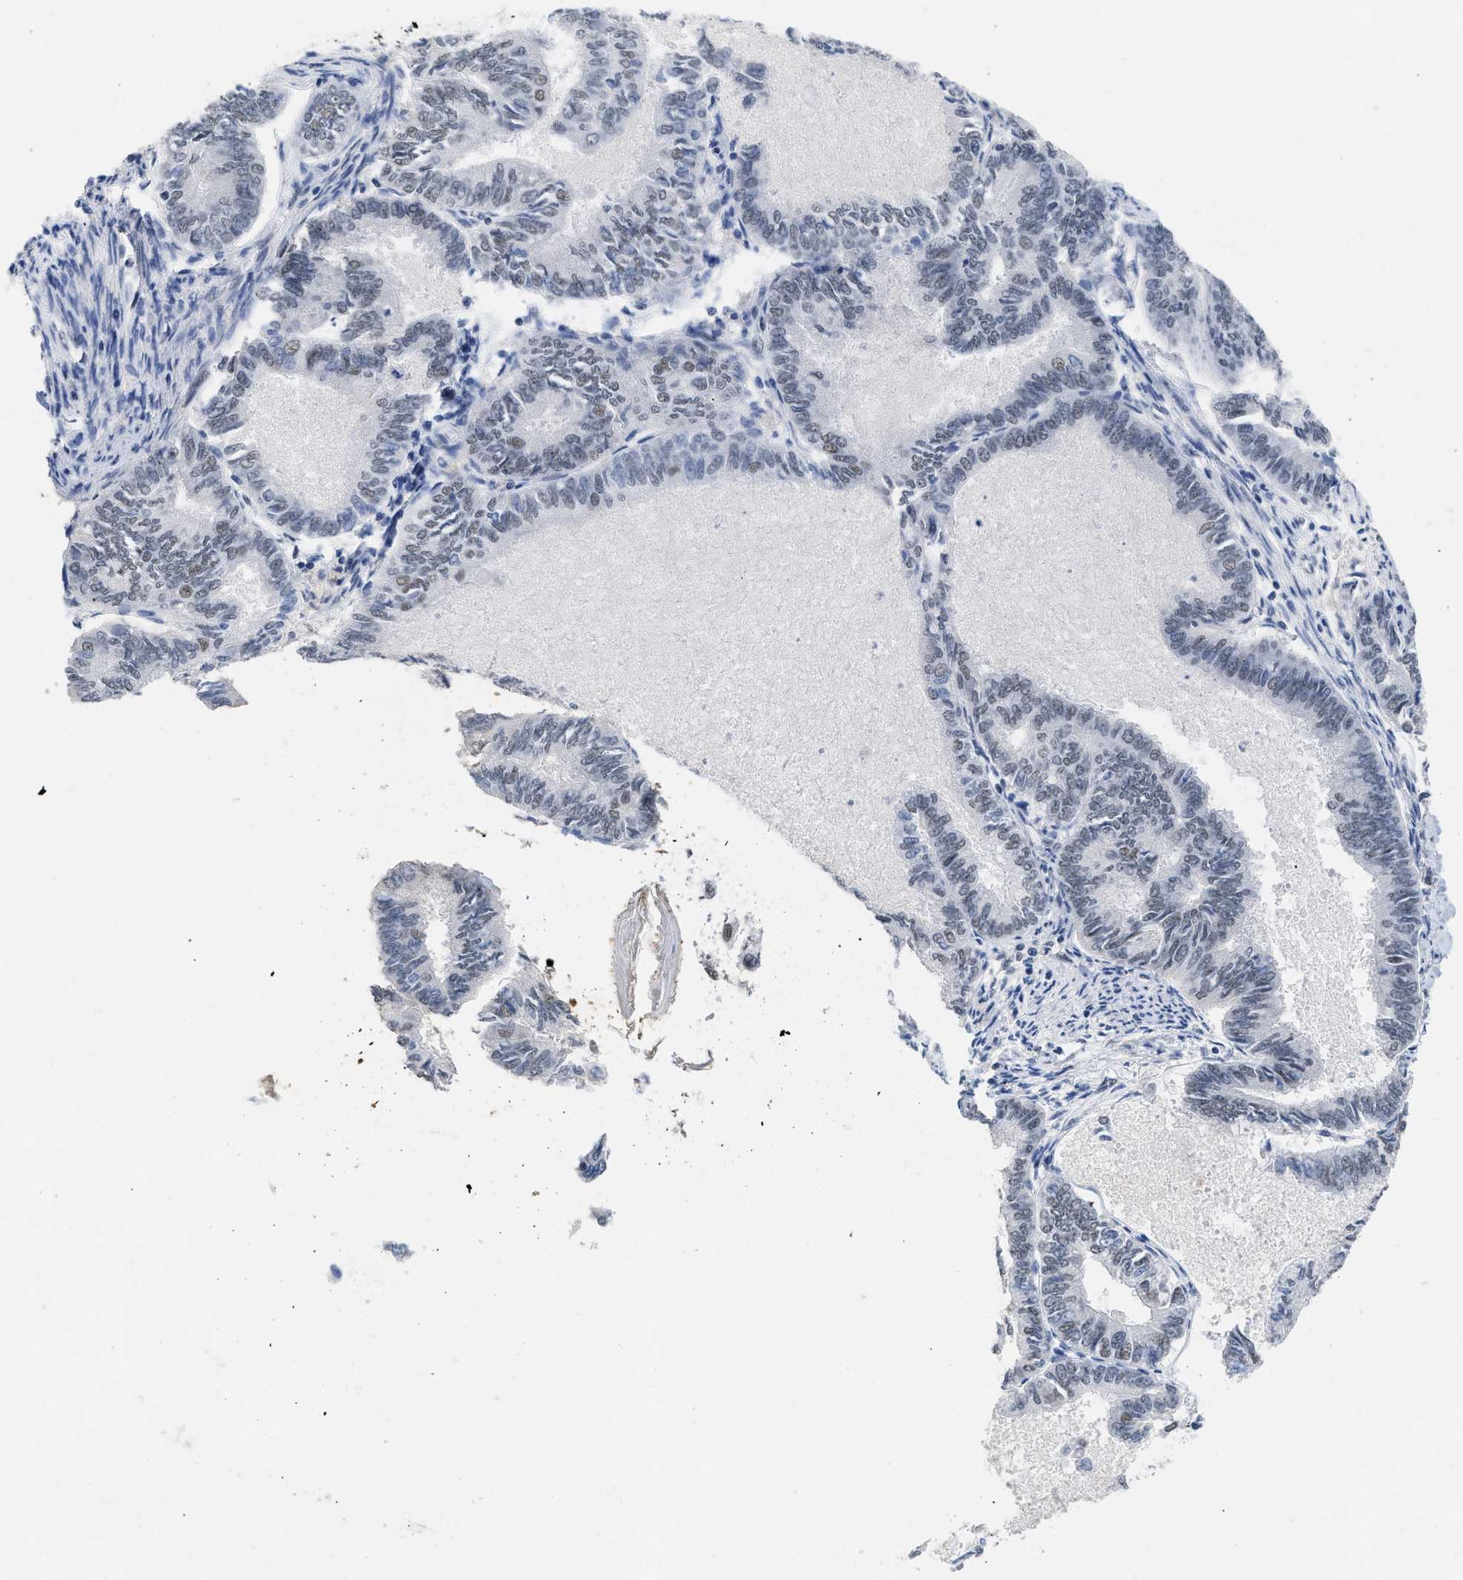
{"staining": {"intensity": "weak", "quantity": "<25%", "location": "nuclear"}, "tissue": "endometrial cancer", "cell_type": "Tumor cells", "image_type": "cancer", "snomed": [{"axis": "morphology", "description": "Adenocarcinoma, NOS"}, {"axis": "topography", "description": "Endometrium"}], "caption": "Endometrial cancer (adenocarcinoma) was stained to show a protein in brown. There is no significant staining in tumor cells. Nuclei are stained in blue.", "gene": "GGNBP2", "patient": {"sex": "female", "age": 86}}